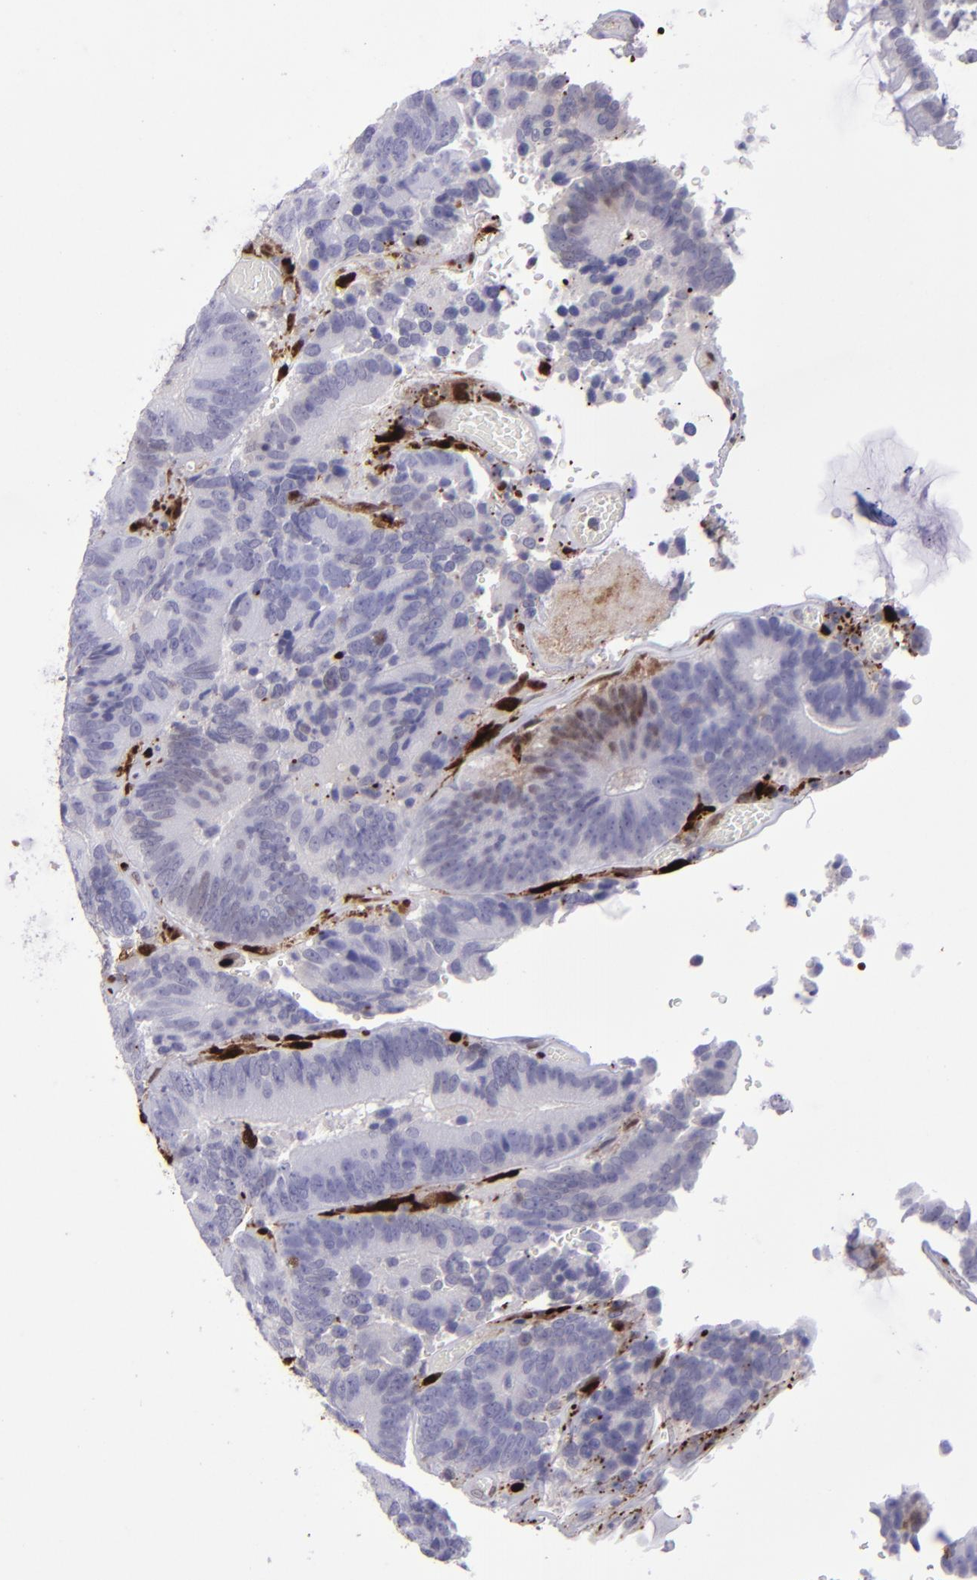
{"staining": {"intensity": "negative", "quantity": "none", "location": "none"}, "tissue": "colorectal cancer", "cell_type": "Tumor cells", "image_type": "cancer", "snomed": [{"axis": "morphology", "description": "Normal tissue, NOS"}, {"axis": "morphology", "description": "Adenocarcinoma, NOS"}, {"axis": "topography", "description": "Colon"}], "caption": "Adenocarcinoma (colorectal) stained for a protein using immunohistochemistry (IHC) demonstrates no positivity tumor cells.", "gene": "TYMP", "patient": {"sex": "female", "age": 78}}